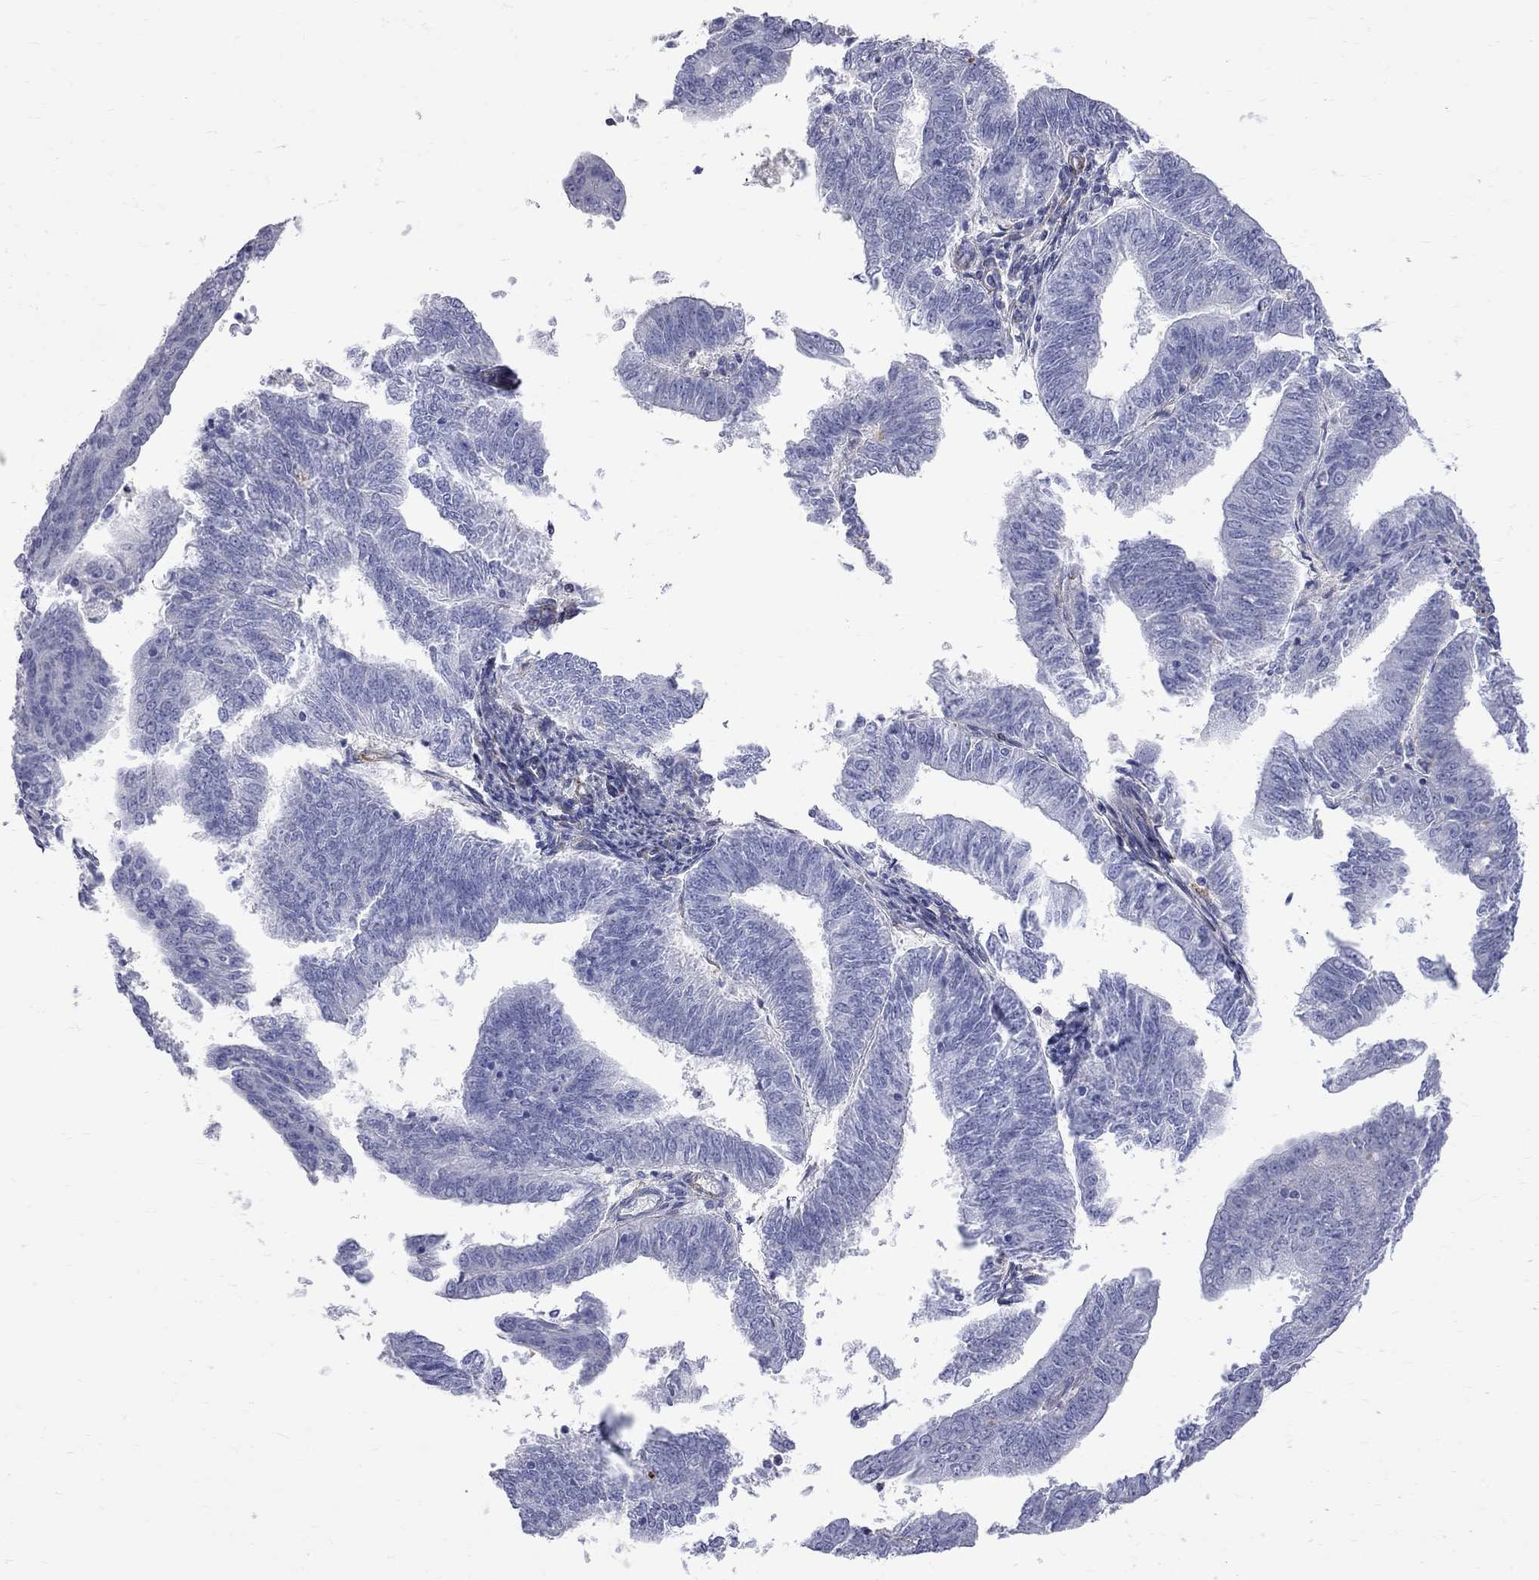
{"staining": {"intensity": "negative", "quantity": "none", "location": "none"}, "tissue": "endometrial cancer", "cell_type": "Tumor cells", "image_type": "cancer", "snomed": [{"axis": "morphology", "description": "Adenocarcinoma, NOS"}, {"axis": "topography", "description": "Endometrium"}], "caption": "IHC of human endometrial cancer displays no expression in tumor cells.", "gene": "S100A3", "patient": {"sex": "female", "age": 82}}